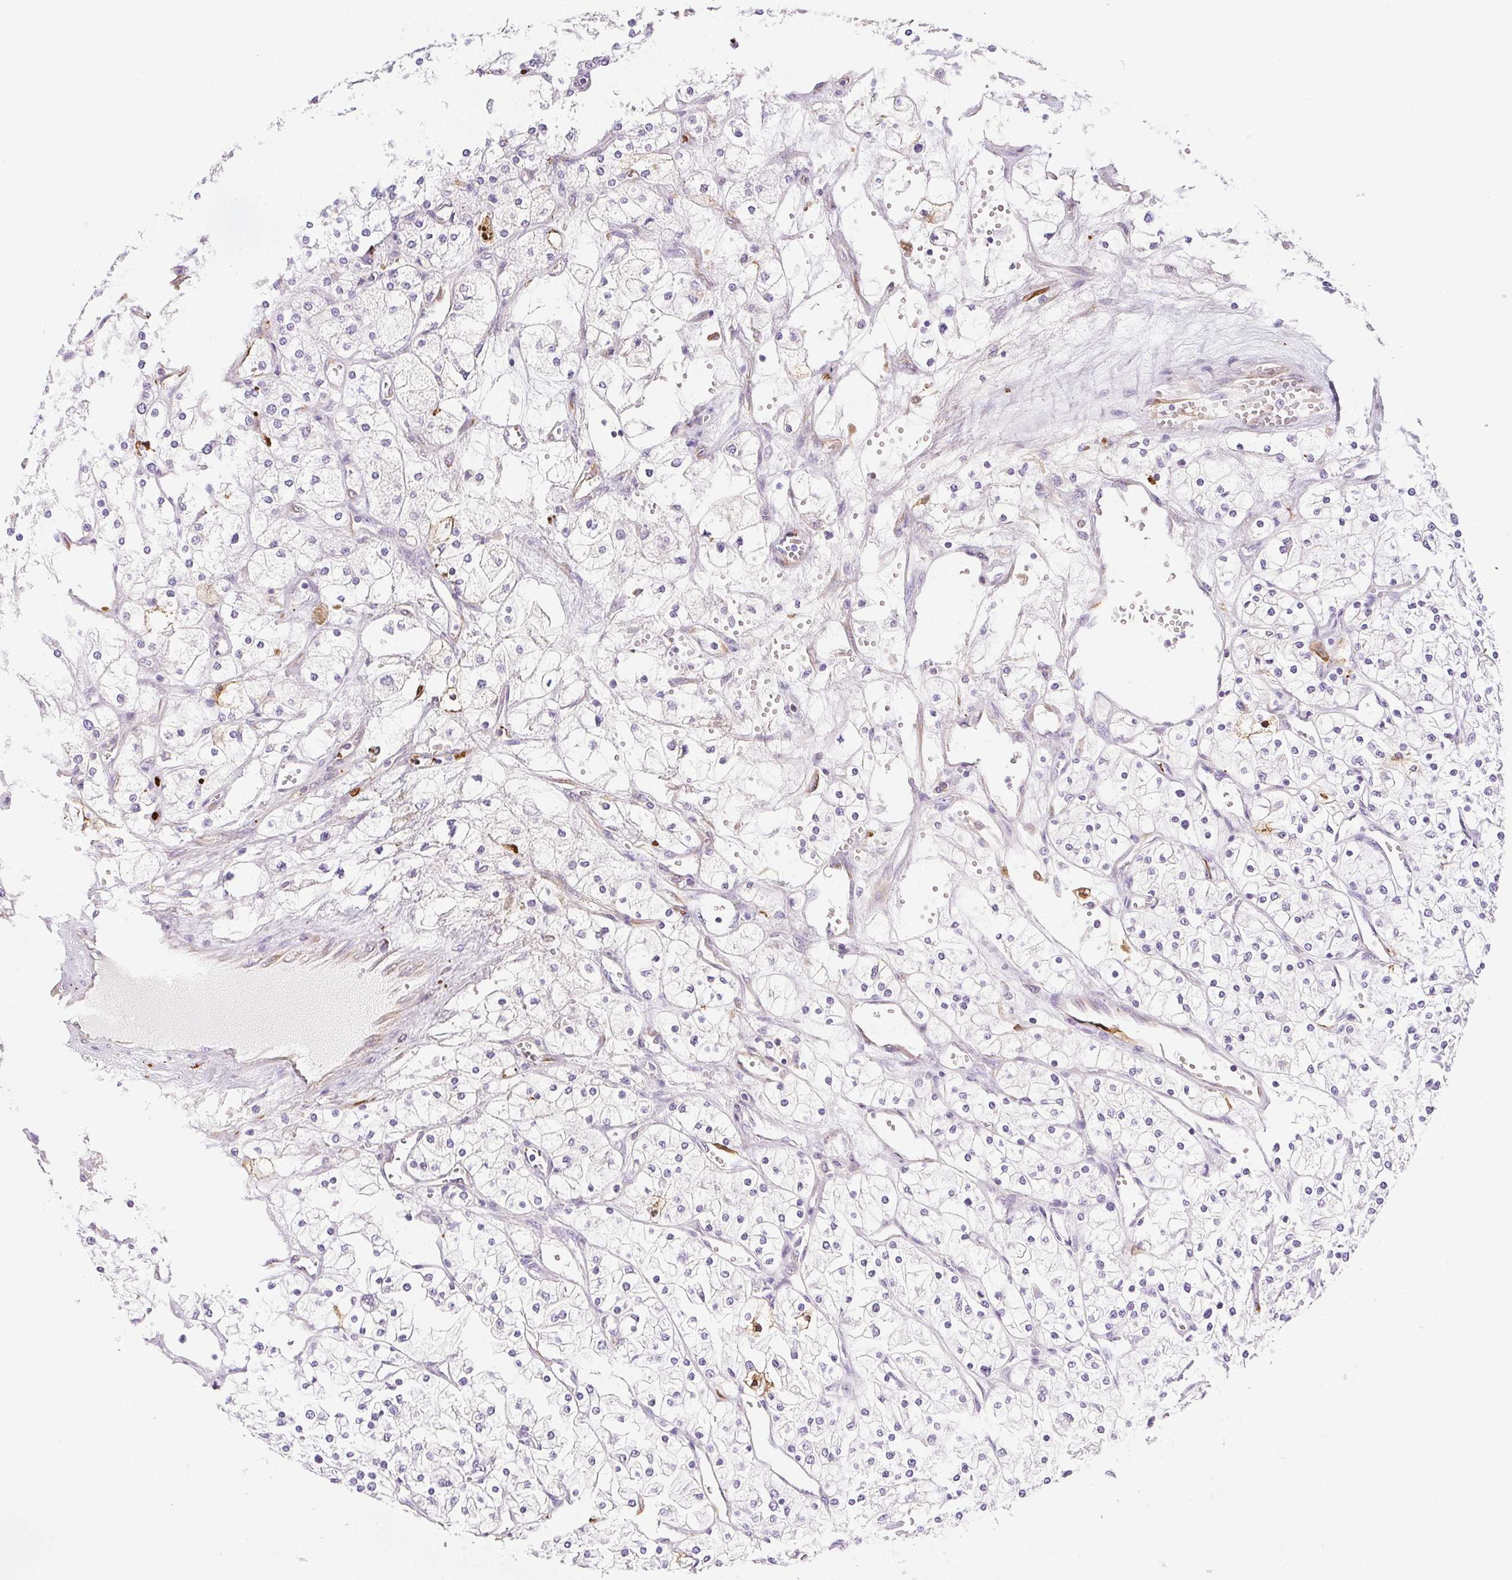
{"staining": {"intensity": "negative", "quantity": "none", "location": "none"}, "tissue": "renal cancer", "cell_type": "Tumor cells", "image_type": "cancer", "snomed": [{"axis": "morphology", "description": "Adenocarcinoma, NOS"}, {"axis": "topography", "description": "Kidney"}], "caption": "Adenocarcinoma (renal) was stained to show a protein in brown. There is no significant staining in tumor cells.", "gene": "VTN", "patient": {"sex": "male", "age": 80}}